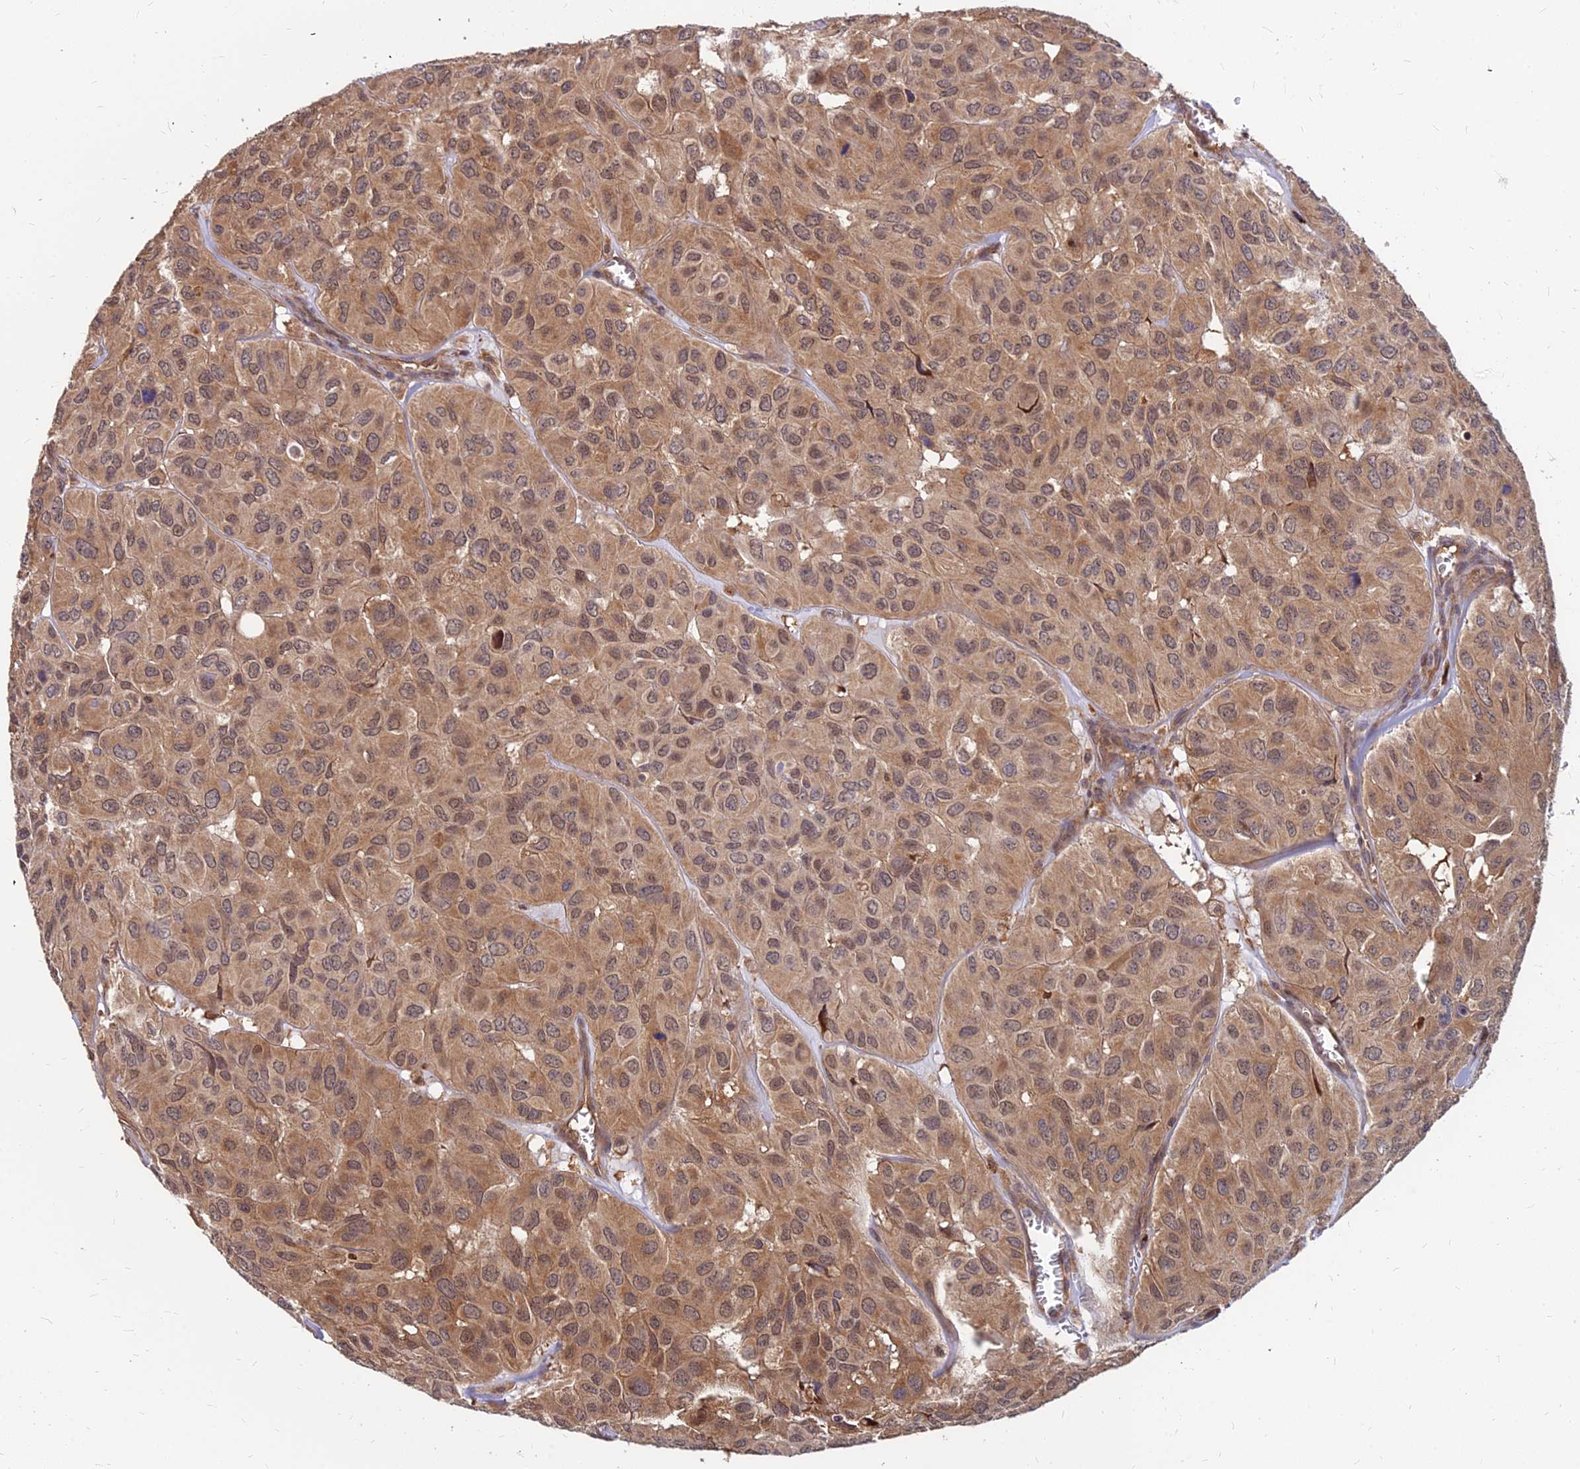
{"staining": {"intensity": "moderate", "quantity": ">75%", "location": "cytoplasmic/membranous,nuclear"}, "tissue": "head and neck cancer", "cell_type": "Tumor cells", "image_type": "cancer", "snomed": [{"axis": "morphology", "description": "Adenocarcinoma, NOS"}, {"axis": "topography", "description": "Salivary gland, NOS"}, {"axis": "topography", "description": "Head-Neck"}], "caption": "This is a micrograph of immunohistochemistry staining of head and neck adenocarcinoma, which shows moderate expression in the cytoplasmic/membranous and nuclear of tumor cells.", "gene": "CCT6B", "patient": {"sex": "female", "age": 76}}